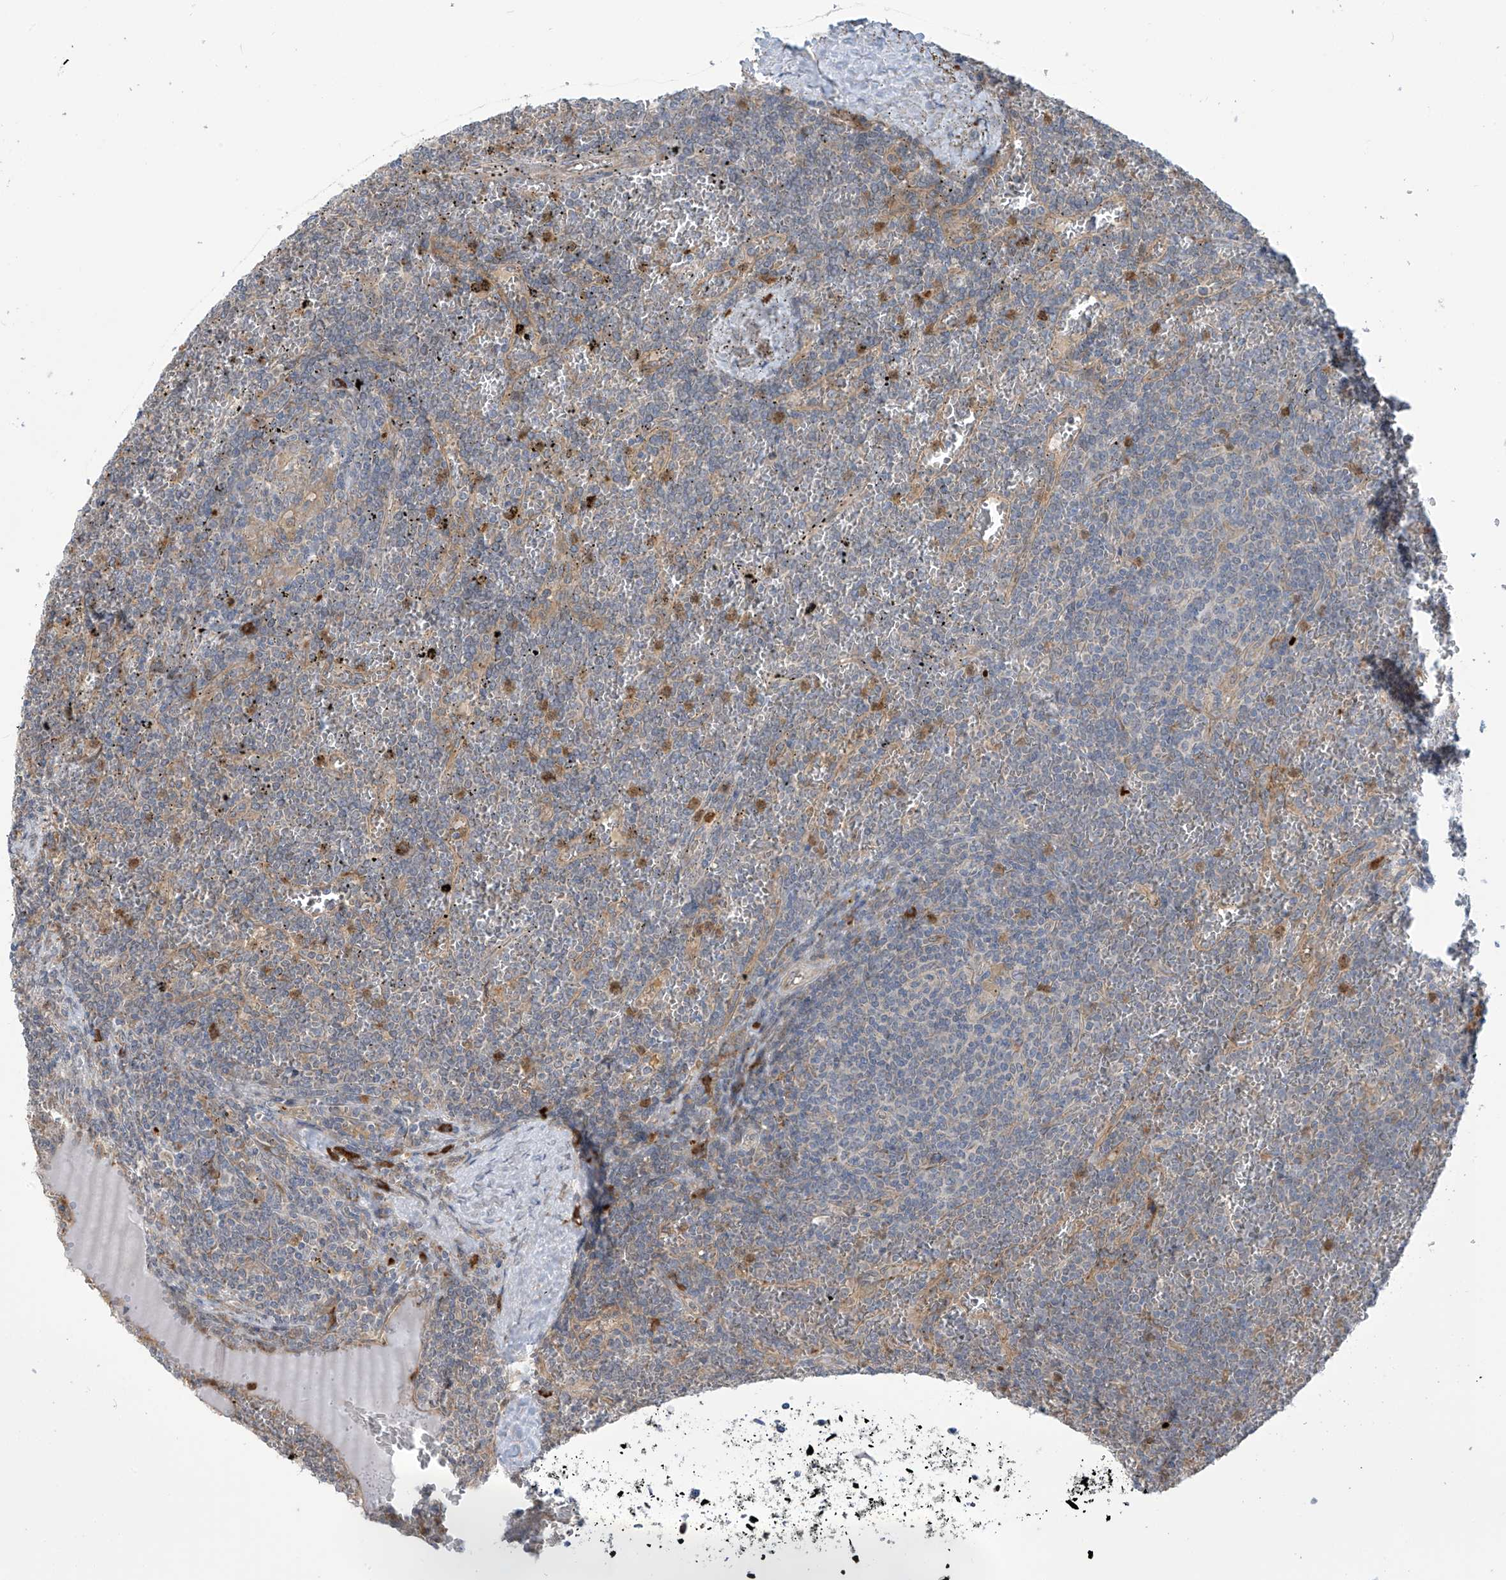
{"staining": {"intensity": "negative", "quantity": "none", "location": "none"}, "tissue": "lymphoma", "cell_type": "Tumor cells", "image_type": "cancer", "snomed": [{"axis": "morphology", "description": "Malignant lymphoma, non-Hodgkin's type, Low grade"}, {"axis": "topography", "description": "Spleen"}], "caption": "This is a micrograph of immunohistochemistry (IHC) staining of low-grade malignant lymphoma, non-Hodgkin's type, which shows no expression in tumor cells.", "gene": "KIAA1522", "patient": {"sex": "female", "age": 19}}